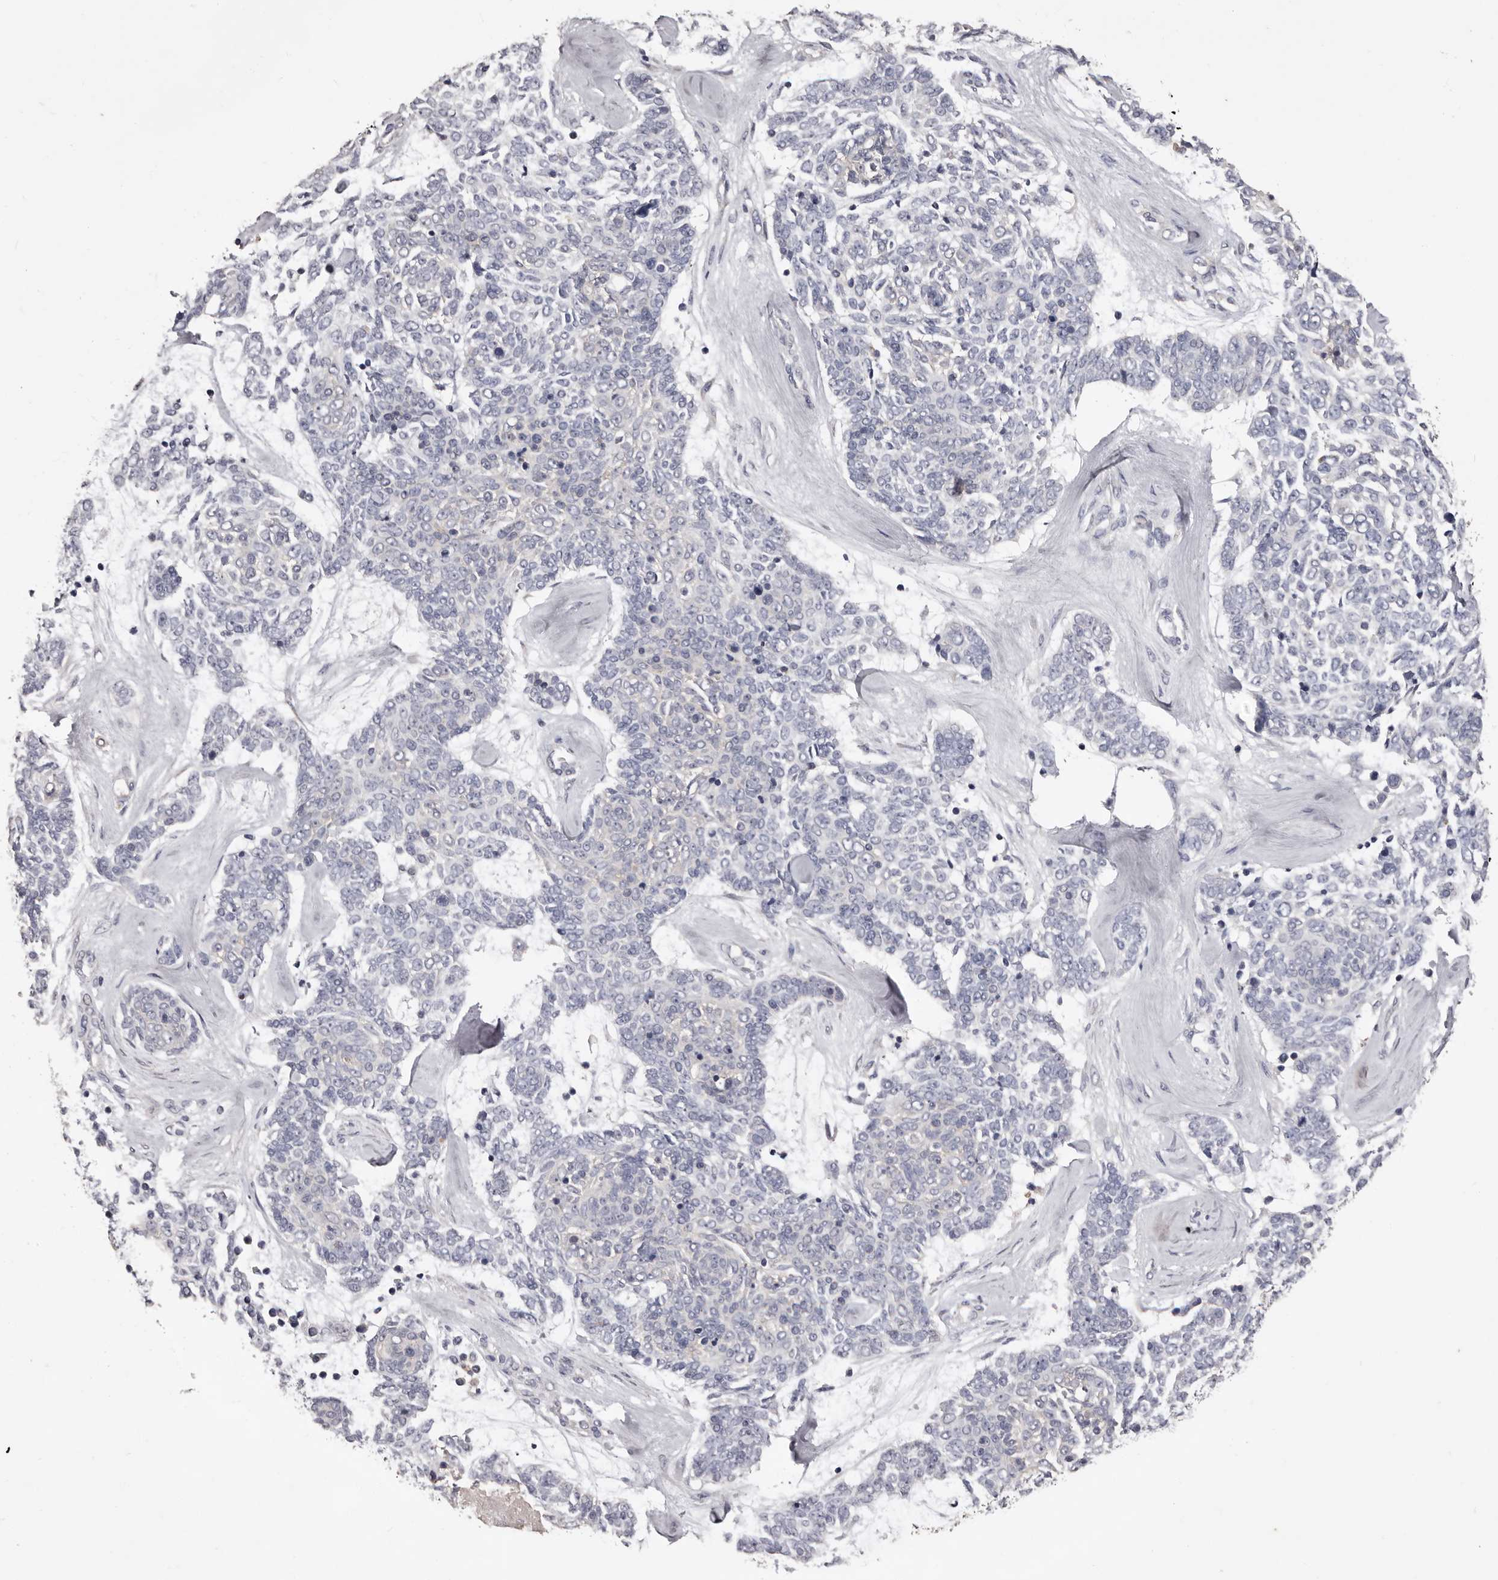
{"staining": {"intensity": "negative", "quantity": "none", "location": "none"}, "tissue": "skin cancer", "cell_type": "Tumor cells", "image_type": "cancer", "snomed": [{"axis": "morphology", "description": "Basal cell carcinoma"}, {"axis": "topography", "description": "Skin"}], "caption": "Human skin cancer stained for a protein using immunohistochemistry displays no positivity in tumor cells.", "gene": "ETNK1", "patient": {"sex": "female", "age": 81}}